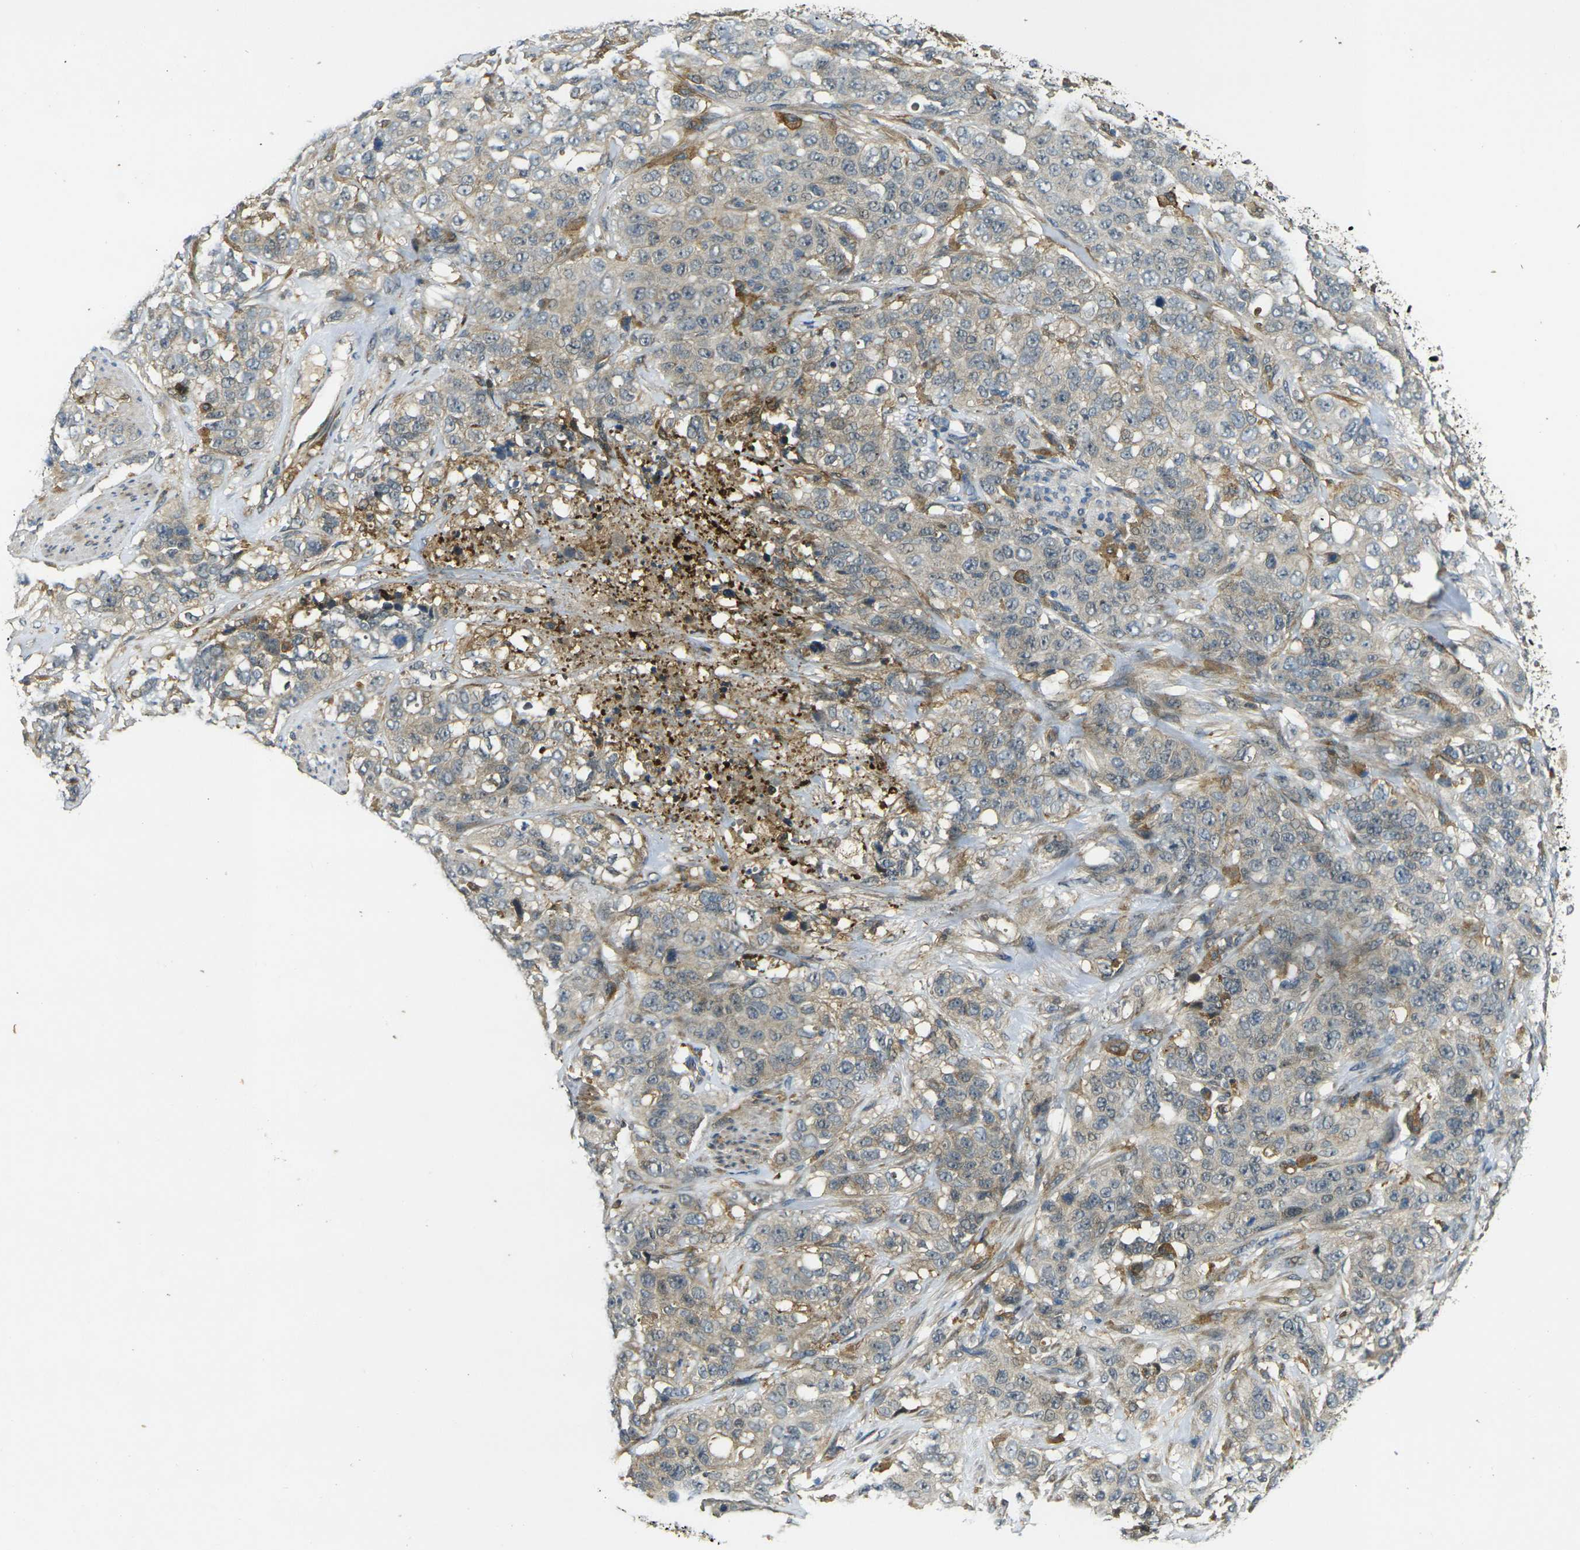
{"staining": {"intensity": "weak", "quantity": "<25%", "location": "cytoplasmic/membranous"}, "tissue": "stomach cancer", "cell_type": "Tumor cells", "image_type": "cancer", "snomed": [{"axis": "morphology", "description": "Adenocarcinoma, NOS"}, {"axis": "topography", "description": "Stomach"}], "caption": "DAB (3,3'-diaminobenzidine) immunohistochemical staining of adenocarcinoma (stomach) exhibits no significant positivity in tumor cells.", "gene": "PIGL", "patient": {"sex": "male", "age": 48}}